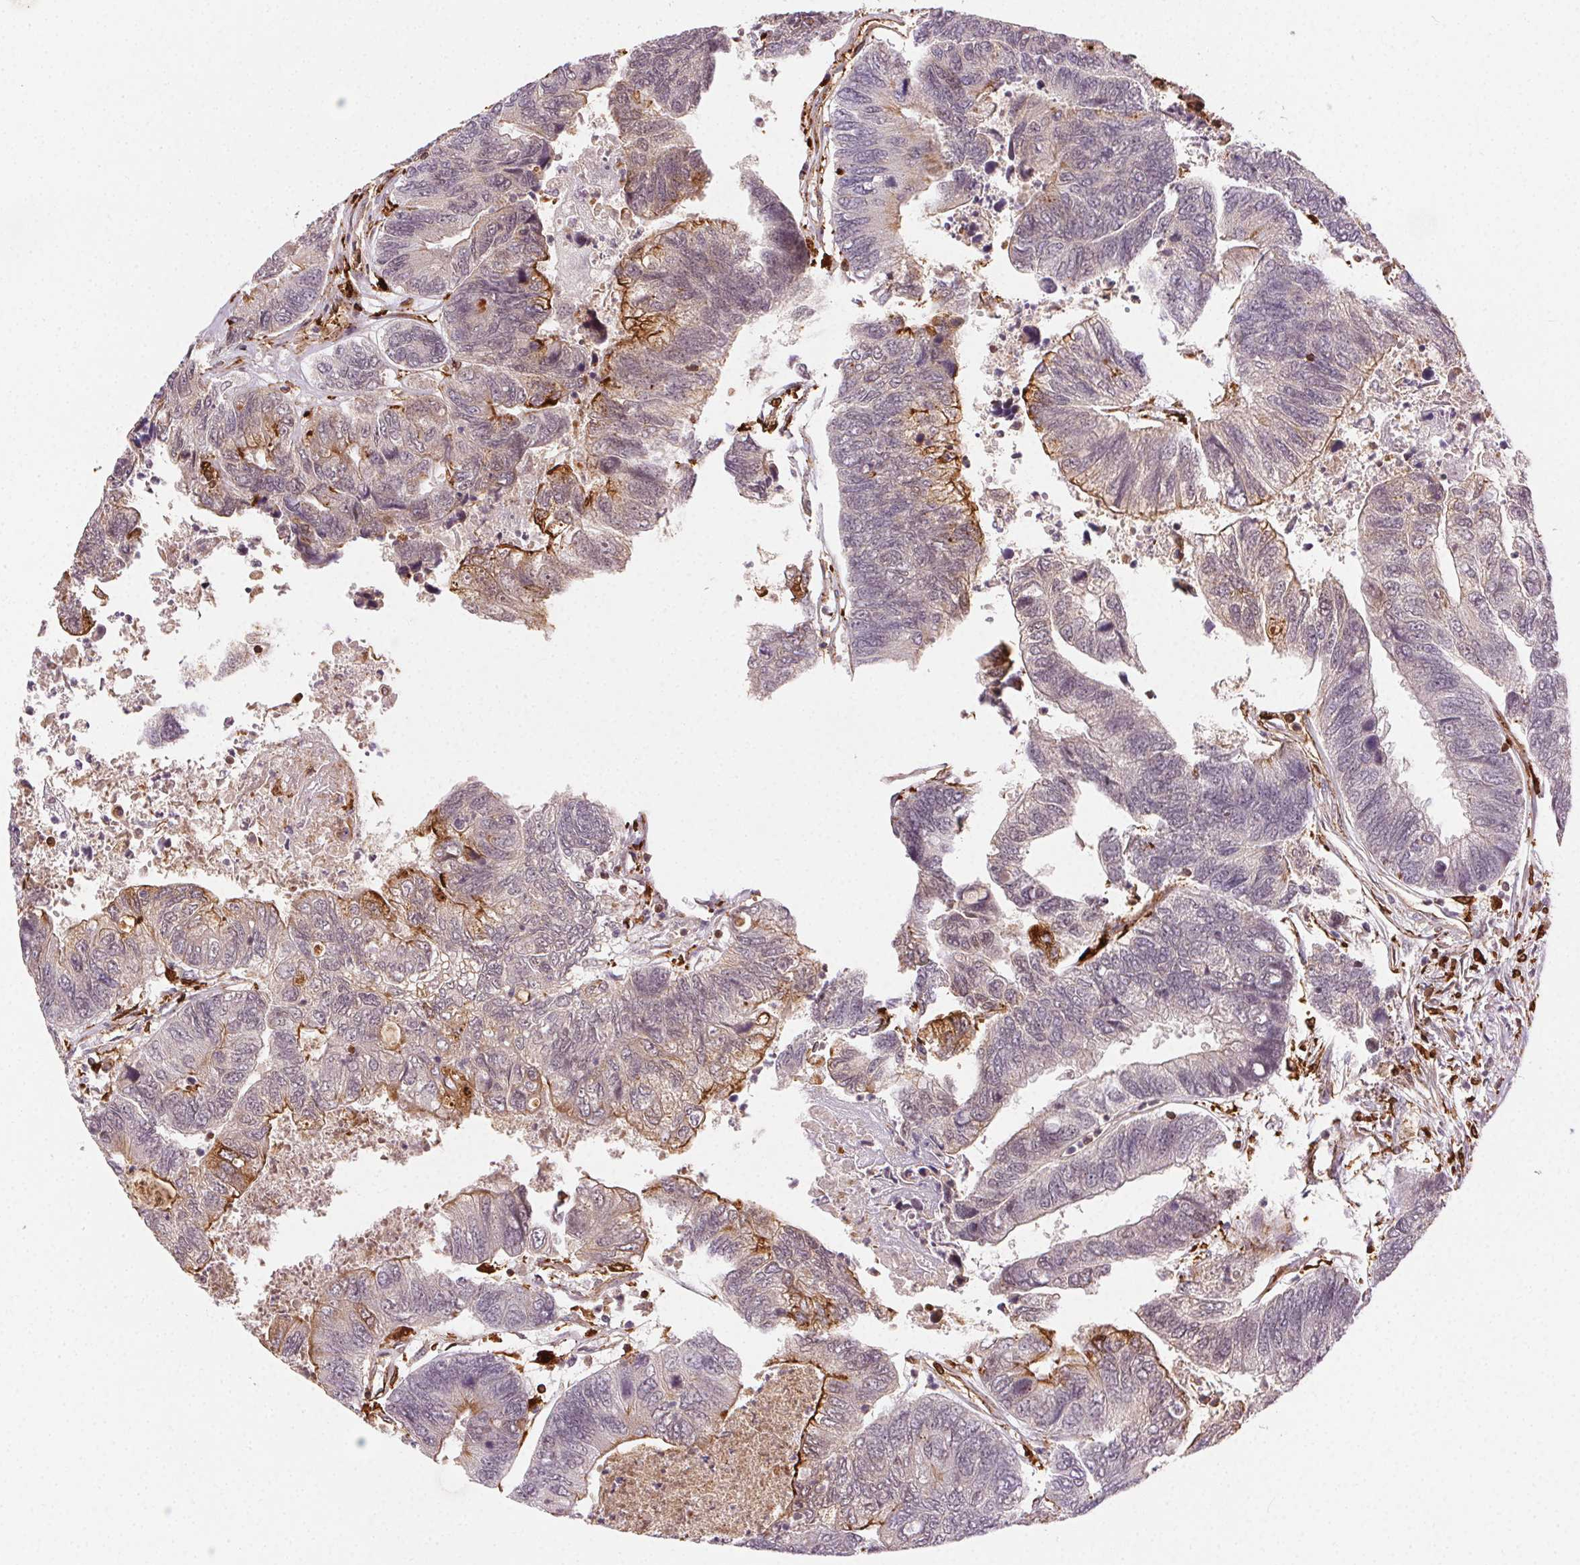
{"staining": {"intensity": "moderate", "quantity": "<25%", "location": "cytoplasmic/membranous"}, "tissue": "colorectal cancer", "cell_type": "Tumor cells", "image_type": "cancer", "snomed": [{"axis": "morphology", "description": "Adenocarcinoma, NOS"}, {"axis": "topography", "description": "Colon"}], "caption": "Colorectal adenocarcinoma stained with IHC exhibits moderate cytoplasmic/membranous positivity in about <25% of tumor cells.", "gene": "RNASET2", "patient": {"sex": "female", "age": 67}}